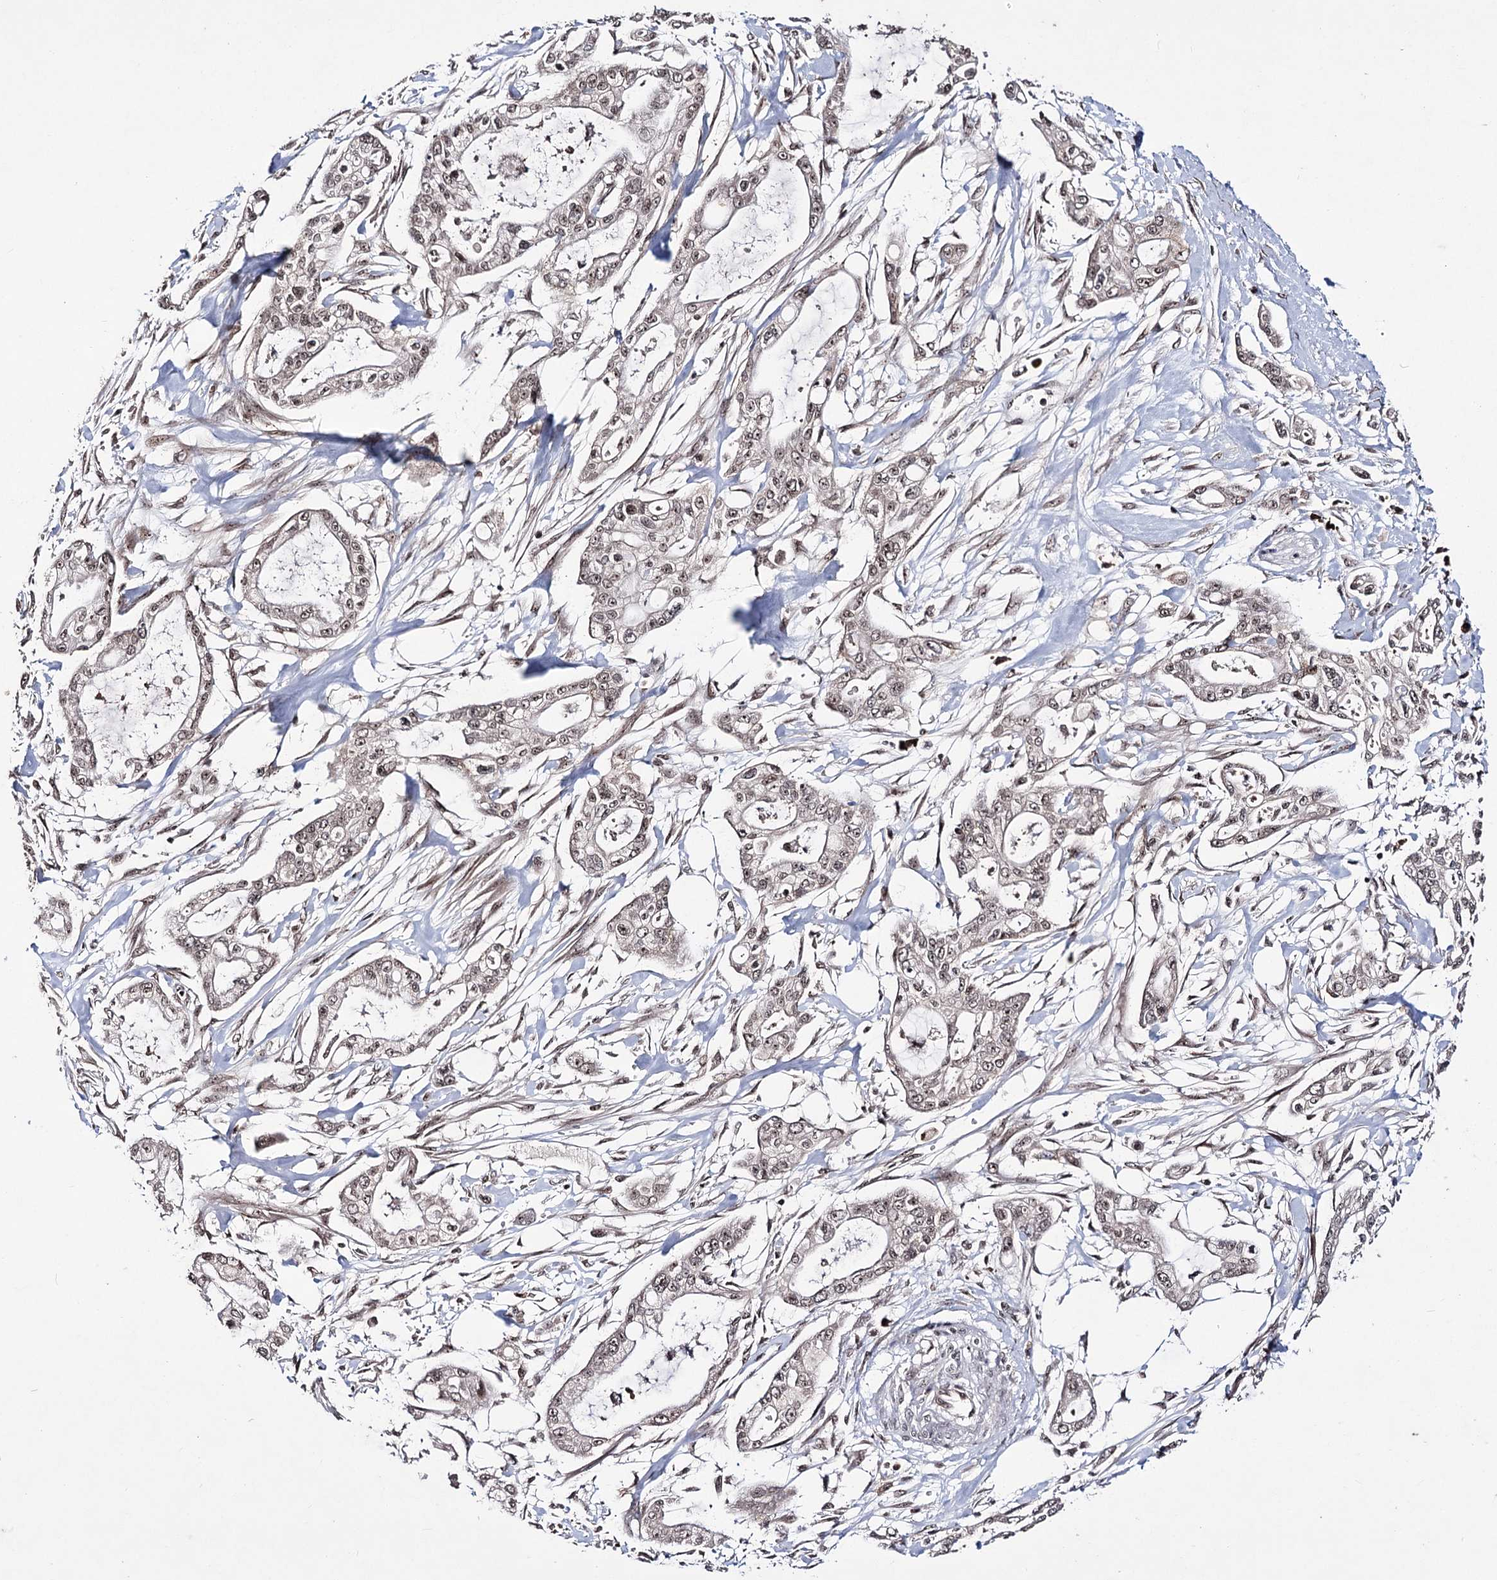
{"staining": {"intensity": "weak", "quantity": ">75%", "location": "nuclear"}, "tissue": "pancreatic cancer", "cell_type": "Tumor cells", "image_type": "cancer", "snomed": [{"axis": "morphology", "description": "Adenocarcinoma, NOS"}, {"axis": "topography", "description": "Pancreas"}], "caption": "A photomicrograph of human pancreatic cancer stained for a protein exhibits weak nuclear brown staining in tumor cells.", "gene": "VGLL4", "patient": {"sex": "male", "age": 68}}